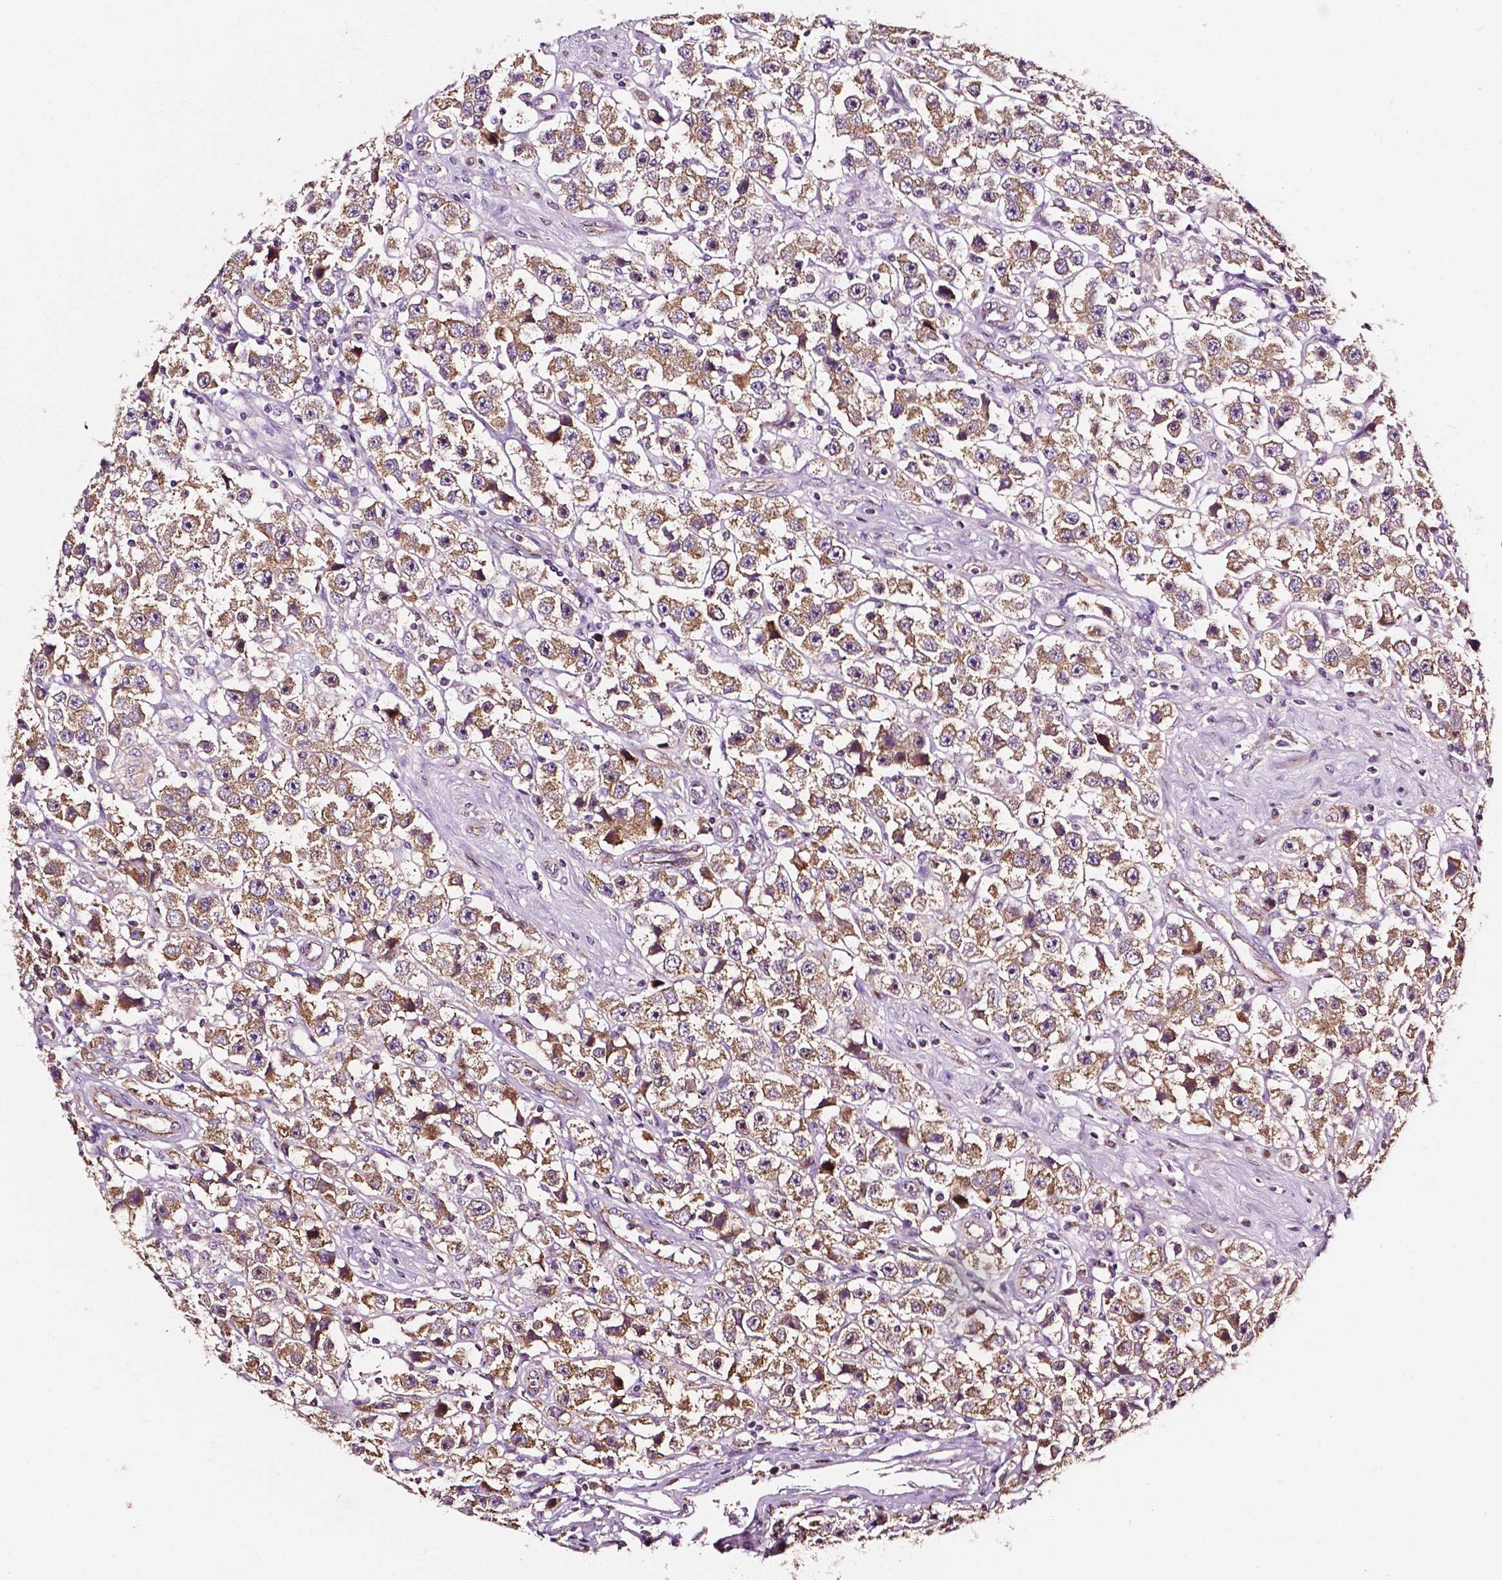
{"staining": {"intensity": "moderate", "quantity": ">75%", "location": "cytoplasmic/membranous"}, "tissue": "testis cancer", "cell_type": "Tumor cells", "image_type": "cancer", "snomed": [{"axis": "morphology", "description": "Seminoma, NOS"}, {"axis": "topography", "description": "Testis"}], "caption": "A brown stain shows moderate cytoplasmic/membranous staining of a protein in human seminoma (testis) tumor cells. (IHC, brightfield microscopy, high magnification).", "gene": "ATG16L1", "patient": {"sex": "male", "age": 45}}